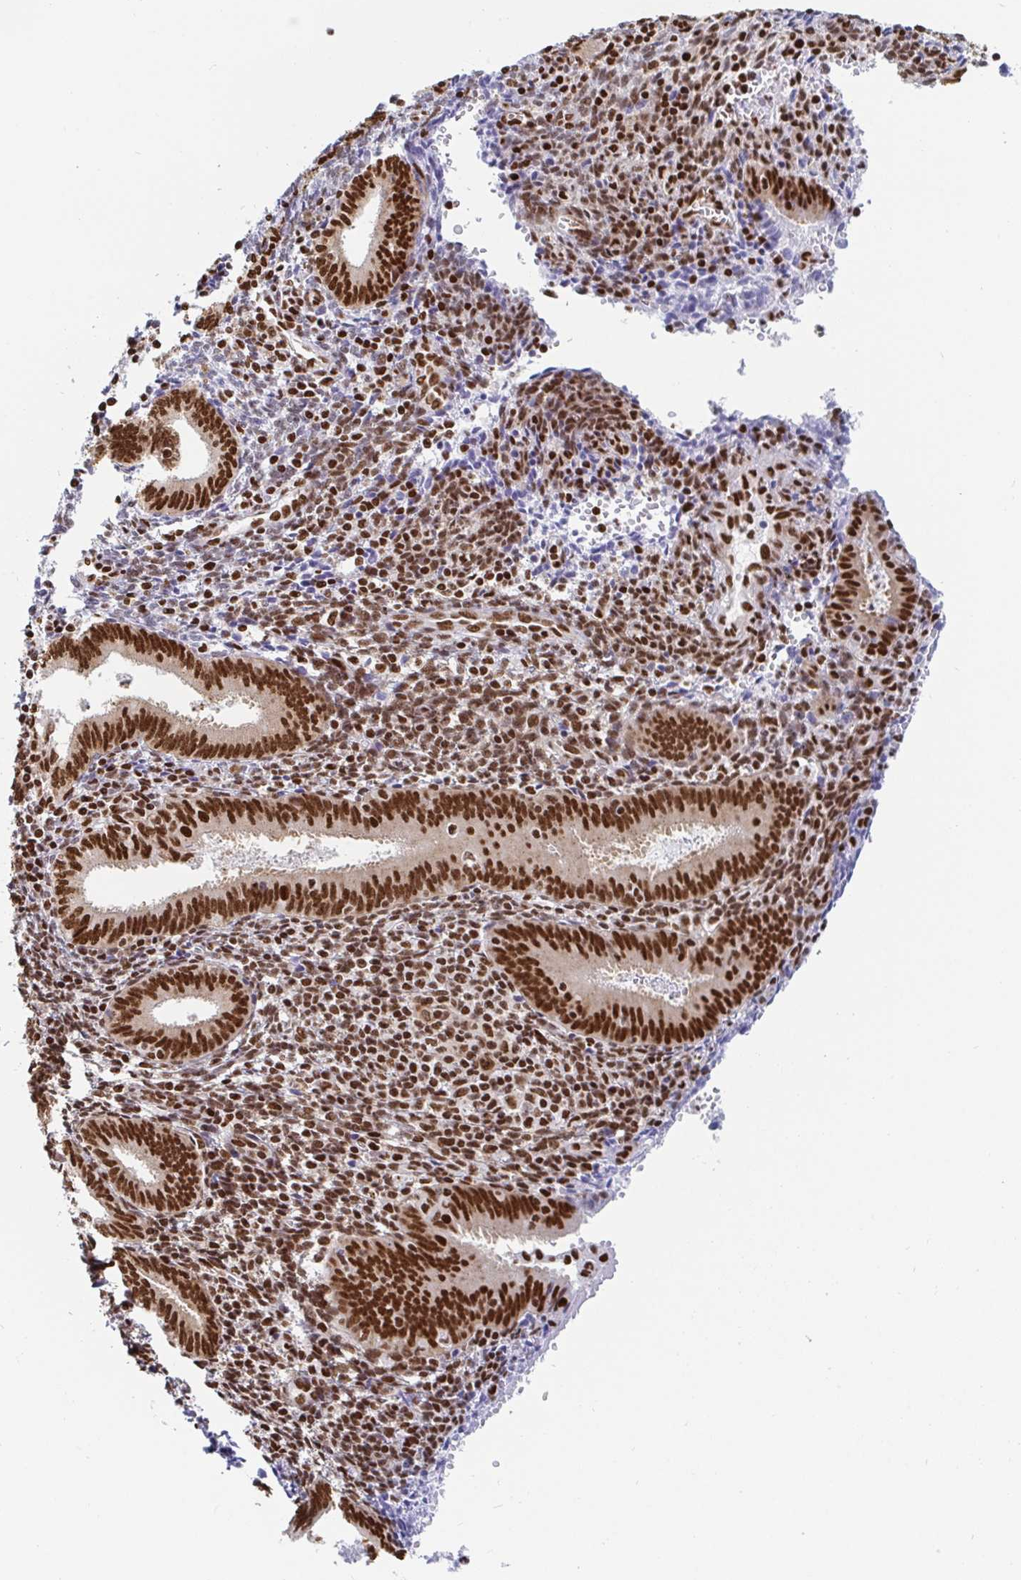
{"staining": {"intensity": "strong", "quantity": "25%-75%", "location": "nuclear"}, "tissue": "endometrium", "cell_type": "Cells in endometrial stroma", "image_type": "normal", "snomed": [{"axis": "morphology", "description": "Normal tissue, NOS"}, {"axis": "topography", "description": "Endometrium"}], "caption": "A brown stain highlights strong nuclear staining of a protein in cells in endometrial stroma of benign endometrium. (DAB IHC, brown staining for protein, blue staining for nuclei).", "gene": "EWSR1", "patient": {"sex": "female", "age": 41}}